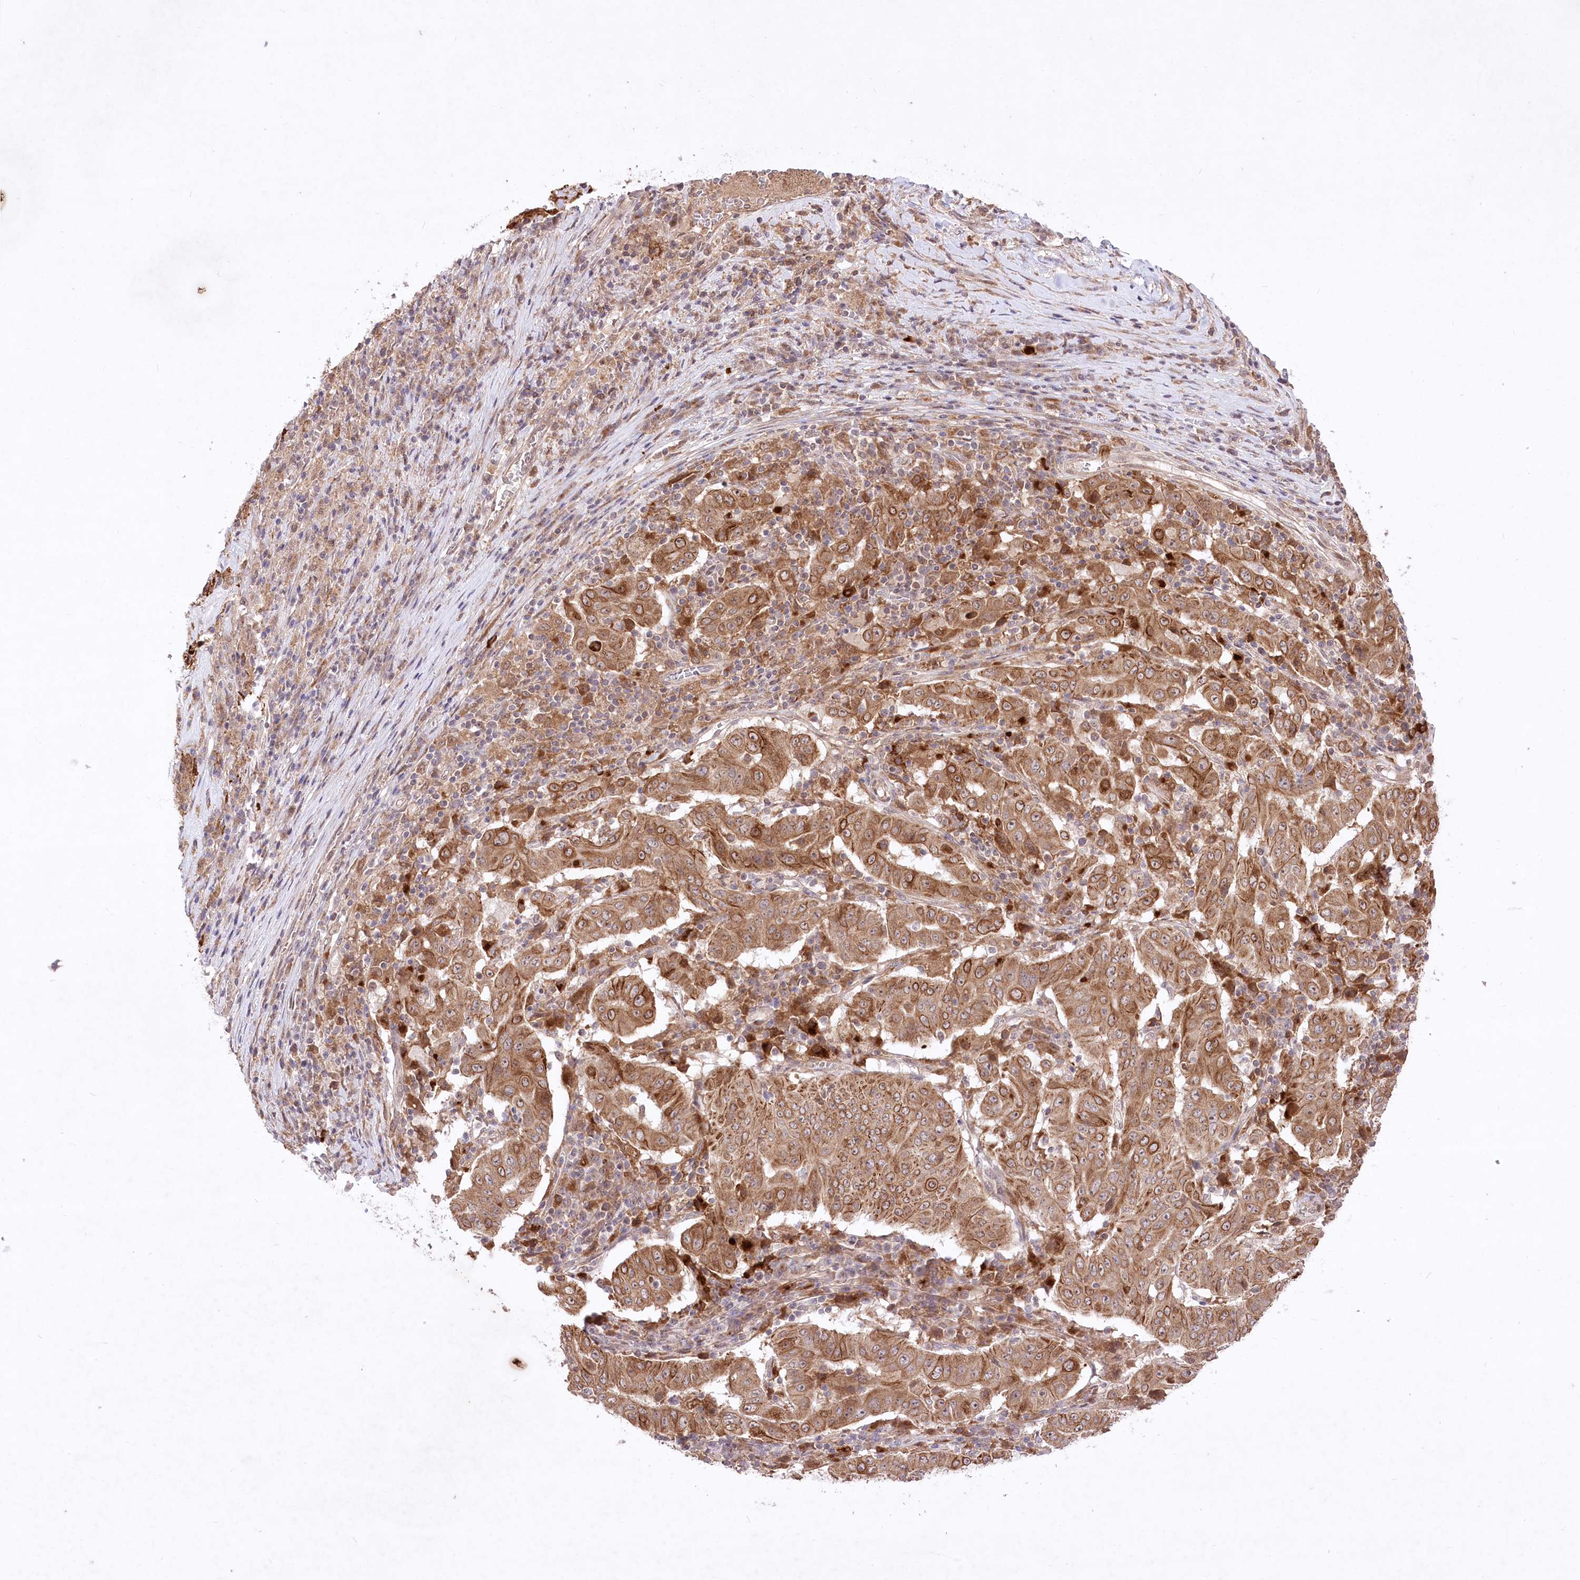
{"staining": {"intensity": "moderate", "quantity": ">75%", "location": "cytoplasmic/membranous,nuclear"}, "tissue": "pancreatic cancer", "cell_type": "Tumor cells", "image_type": "cancer", "snomed": [{"axis": "morphology", "description": "Adenocarcinoma, NOS"}, {"axis": "topography", "description": "Pancreas"}], "caption": "Immunohistochemistry photomicrograph of neoplastic tissue: human adenocarcinoma (pancreatic) stained using immunohistochemistry reveals medium levels of moderate protein expression localized specifically in the cytoplasmic/membranous and nuclear of tumor cells, appearing as a cytoplasmic/membranous and nuclear brown color.", "gene": "HELT", "patient": {"sex": "male", "age": 63}}